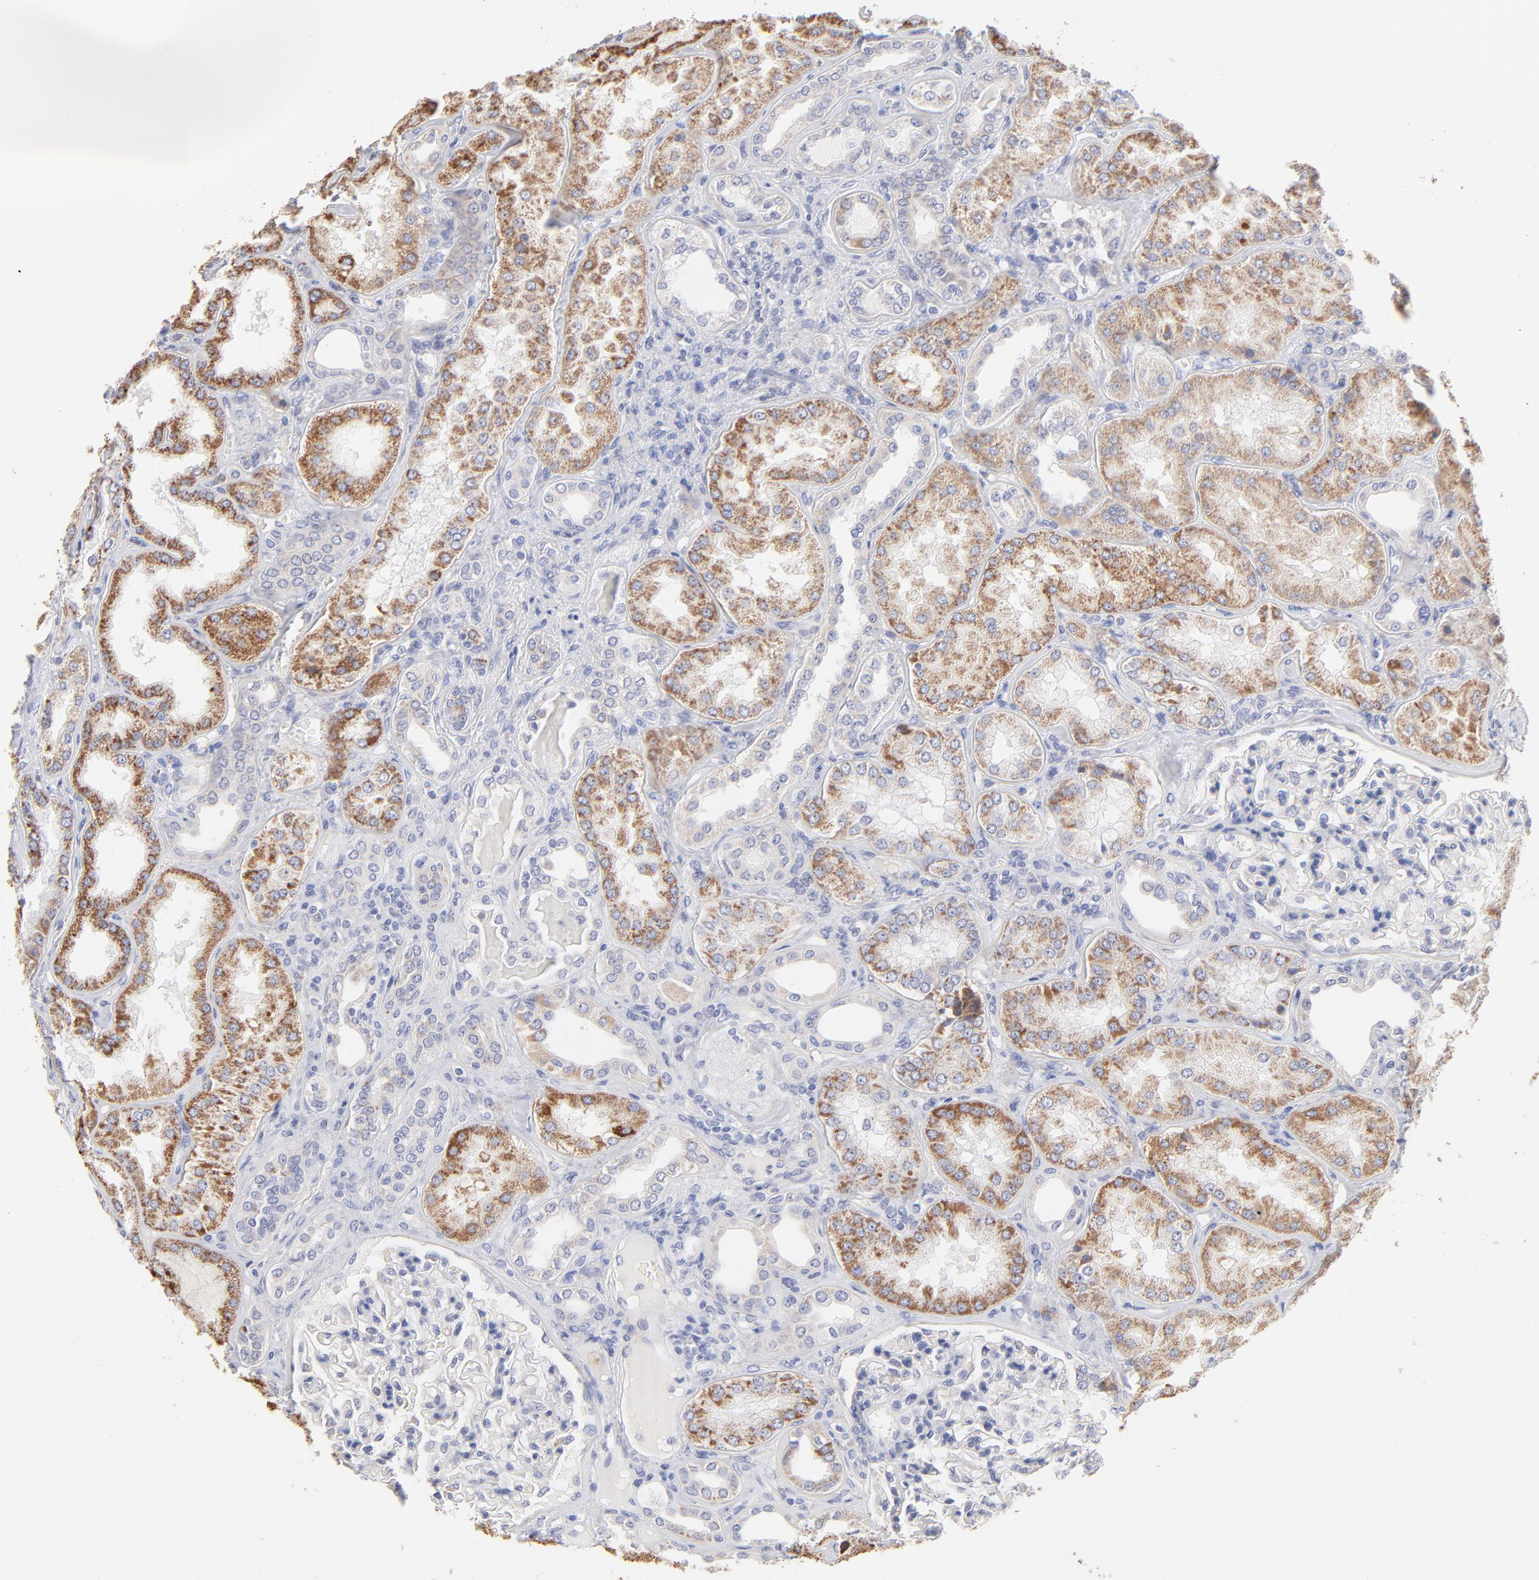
{"staining": {"intensity": "negative", "quantity": "none", "location": "none"}, "tissue": "kidney", "cell_type": "Cells in glomeruli", "image_type": "normal", "snomed": [{"axis": "morphology", "description": "Normal tissue, NOS"}, {"axis": "topography", "description": "Kidney"}], "caption": "Immunohistochemistry (IHC) of unremarkable human kidney exhibits no positivity in cells in glomeruli.", "gene": "TST", "patient": {"sex": "female", "age": 56}}